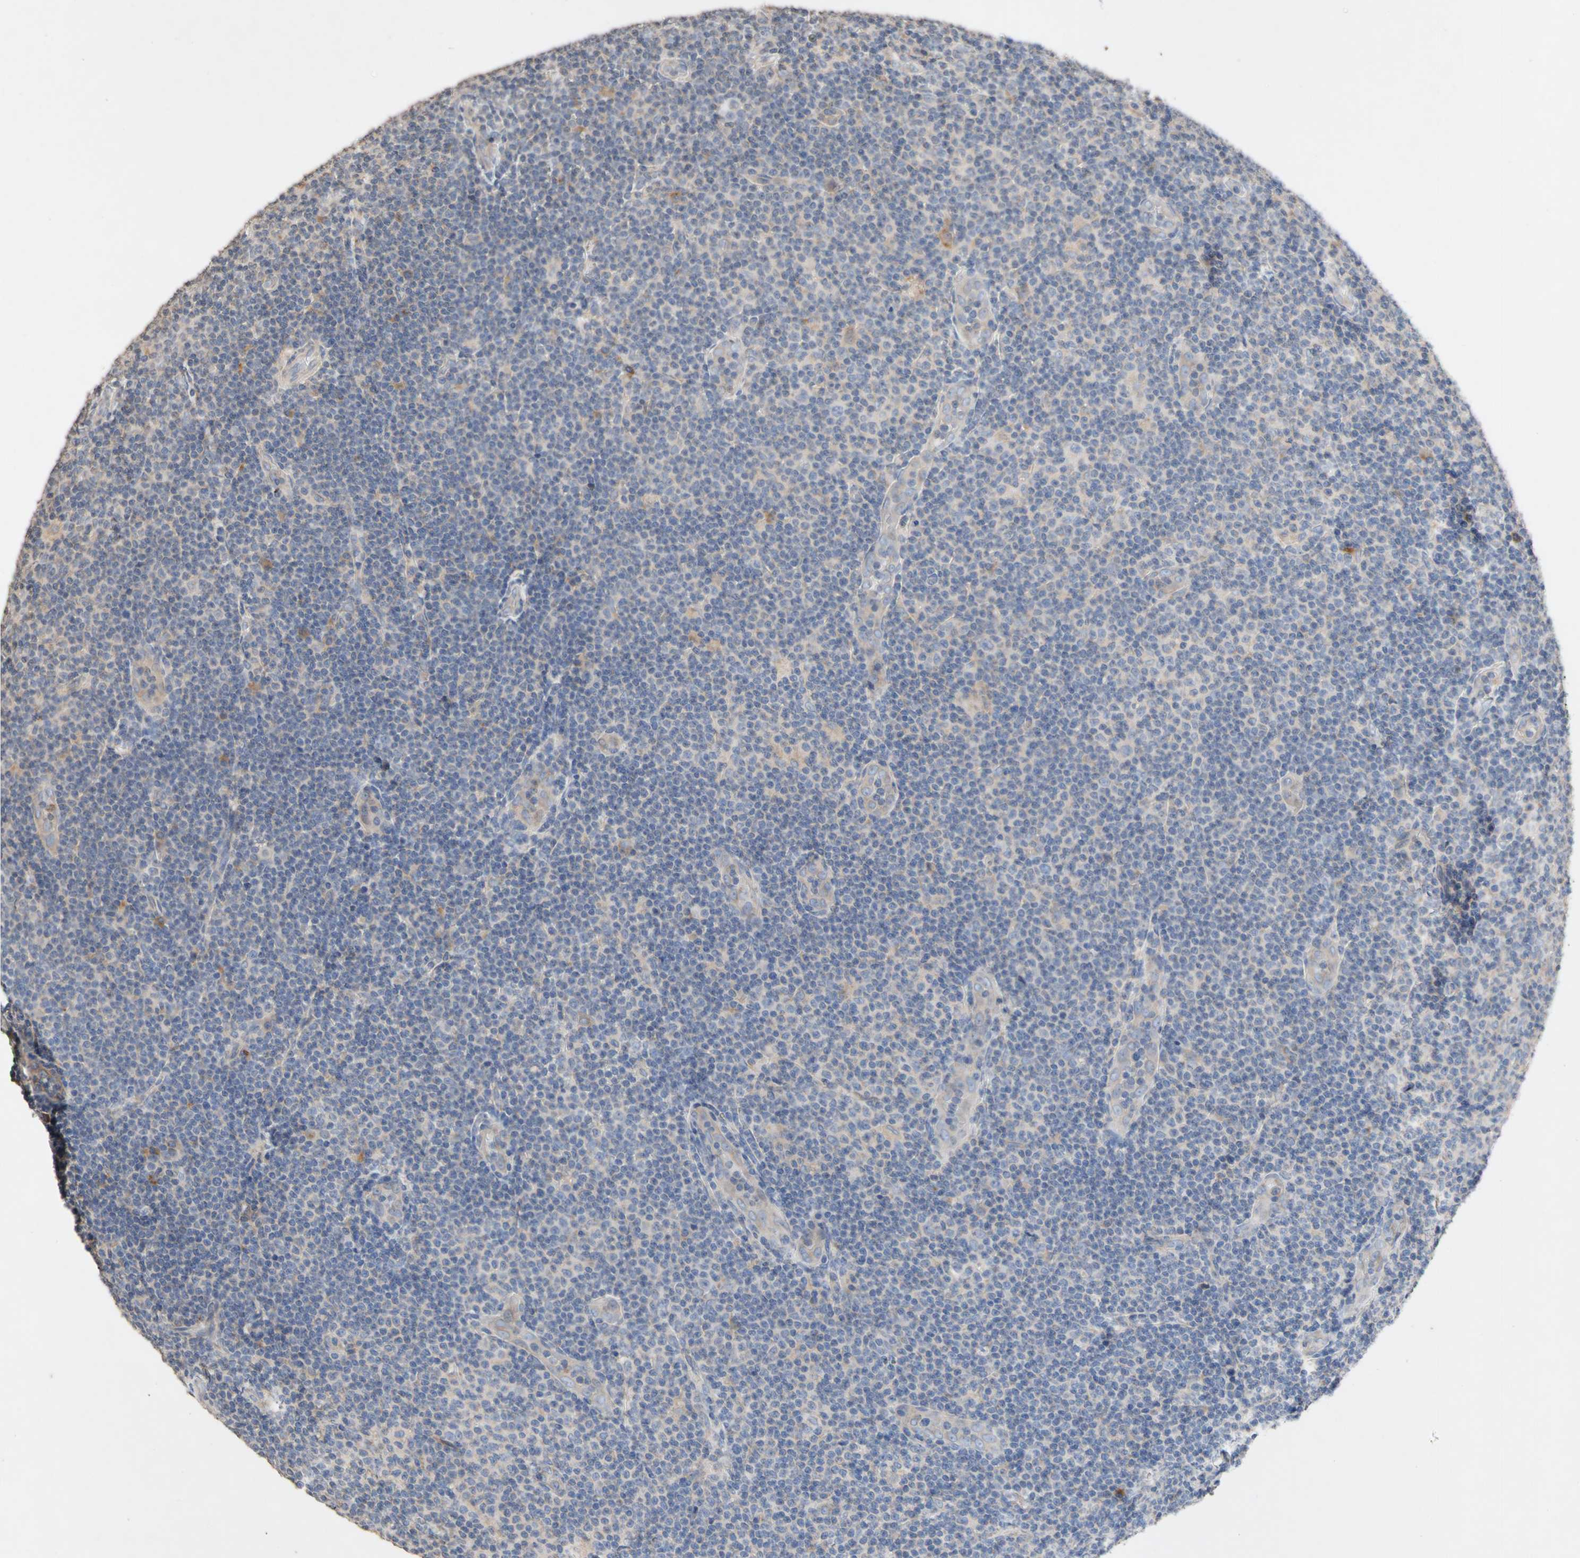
{"staining": {"intensity": "negative", "quantity": "none", "location": "none"}, "tissue": "lymphoma", "cell_type": "Tumor cells", "image_type": "cancer", "snomed": [{"axis": "morphology", "description": "Malignant lymphoma, non-Hodgkin's type, Low grade"}, {"axis": "topography", "description": "Lymph node"}], "caption": "The micrograph shows no staining of tumor cells in malignant lymphoma, non-Hodgkin's type (low-grade).", "gene": "NECTIN3", "patient": {"sex": "male", "age": 83}}